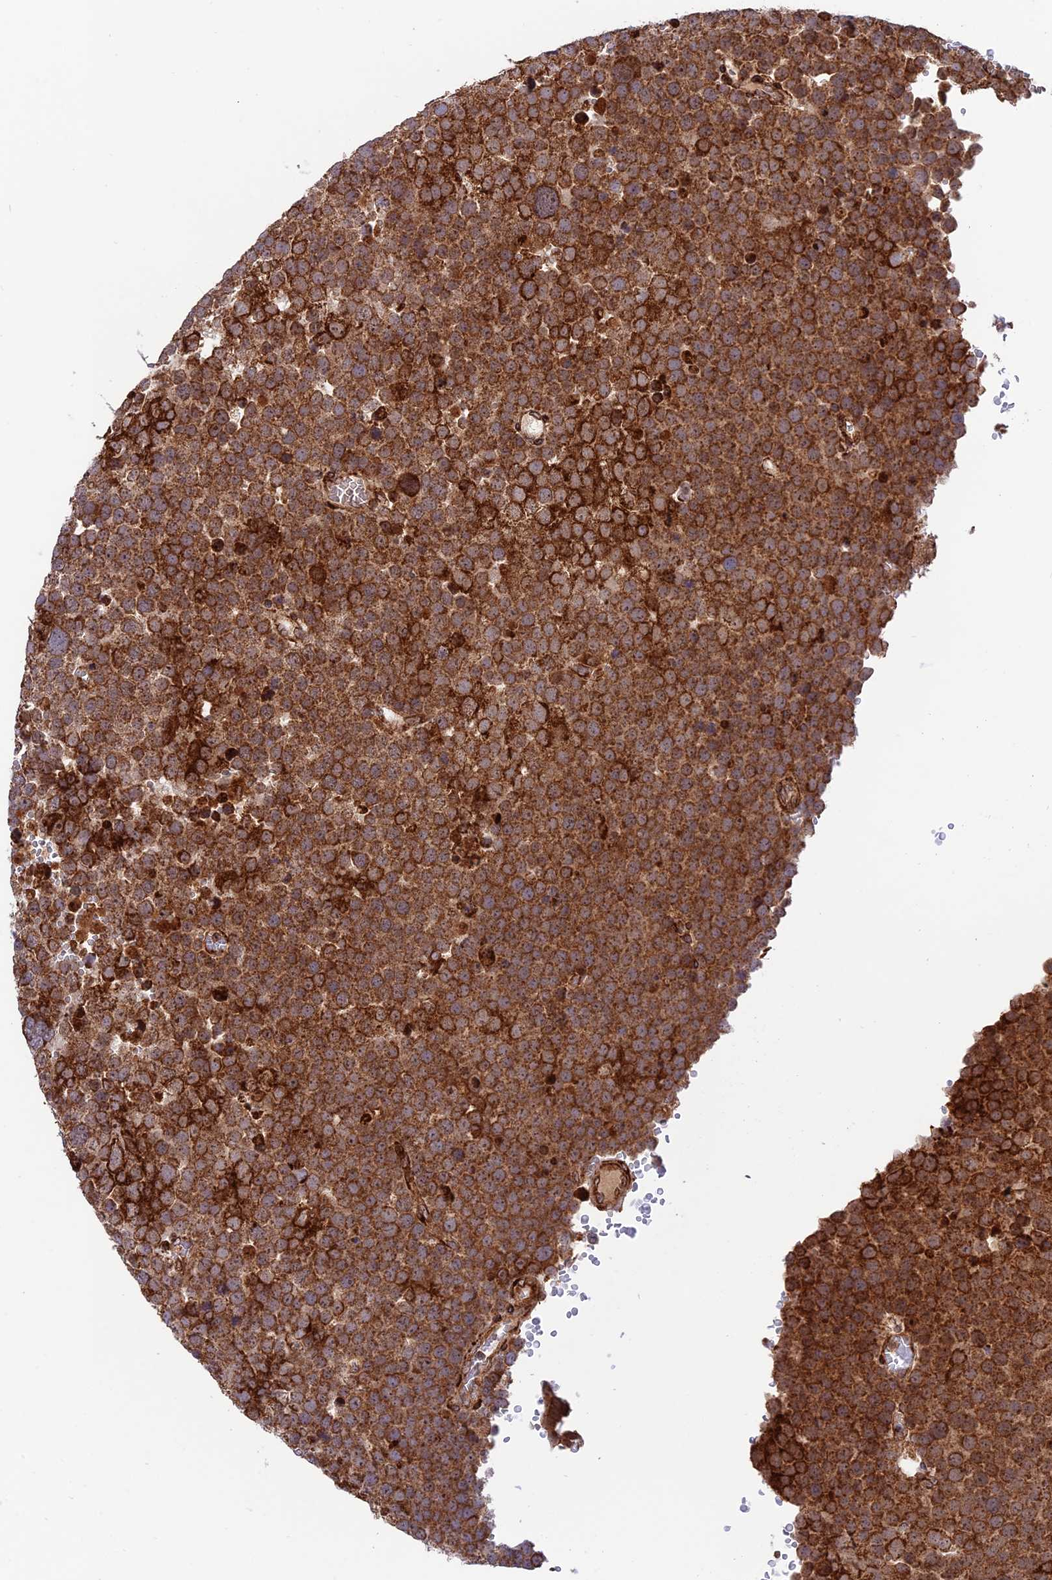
{"staining": {"intensity": "strong", "quantity": ">75%", "location": "cytoplasmic/membranous"}, "tissue": "testis cancer", "cell_type": "Tumor cells", "image_type": "cancer", "snomed": [{"axis": "morphology", "description": "Seminoma, NOS"}, {"axis": "topography", "description": "Testis"}], "caption": "Protein staining of testis seminoma tissue exhibits strong cytoplasmic/membranous expression in approximately >75% of tumor cells.", "gene": "CRTAP", "patient": {"sex": "male", "age": 71}}